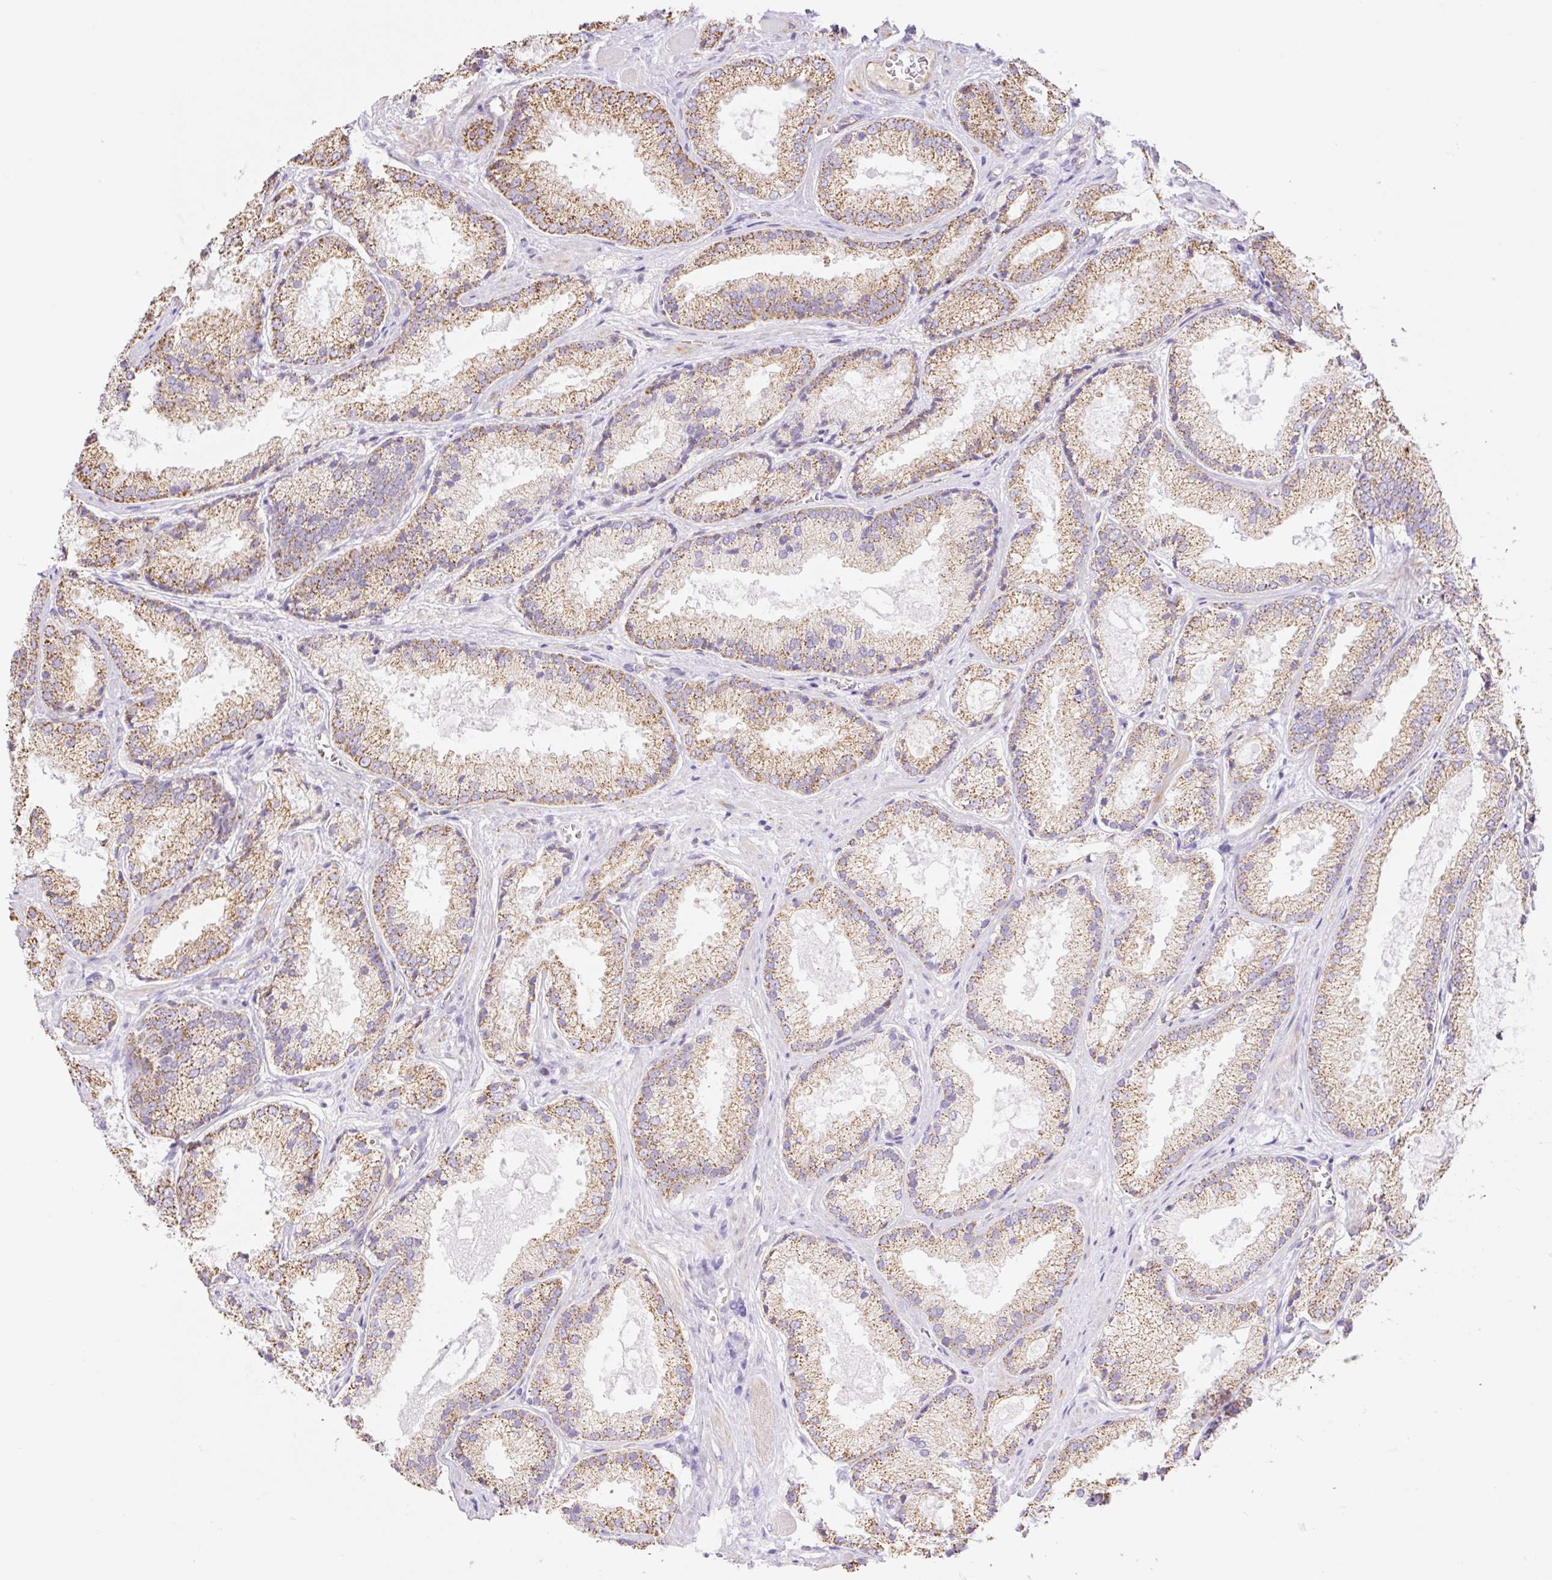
{"staining": {"intensity": "moderate", "quantity": ">75%", "location": "cytoplasmic/membranous"}, "tissue": "prostate cancer", "cell_type": "Tumor cells", "image_type": "cancer", "snomed": [{"axis": "morphology", "description": "Adenocarcinoma, High grade"}, {"axis": "topography", "description": "Prostate"}], "caption": "Immunohistochemistry (IHC) (DAB) staining of prostate cancer reveals moderate cytoplasmic/membranous protein staining in approximately >75% of tumor cells.", "gene": "ESAM", "patient": {"sex": "male", "age": 68}}